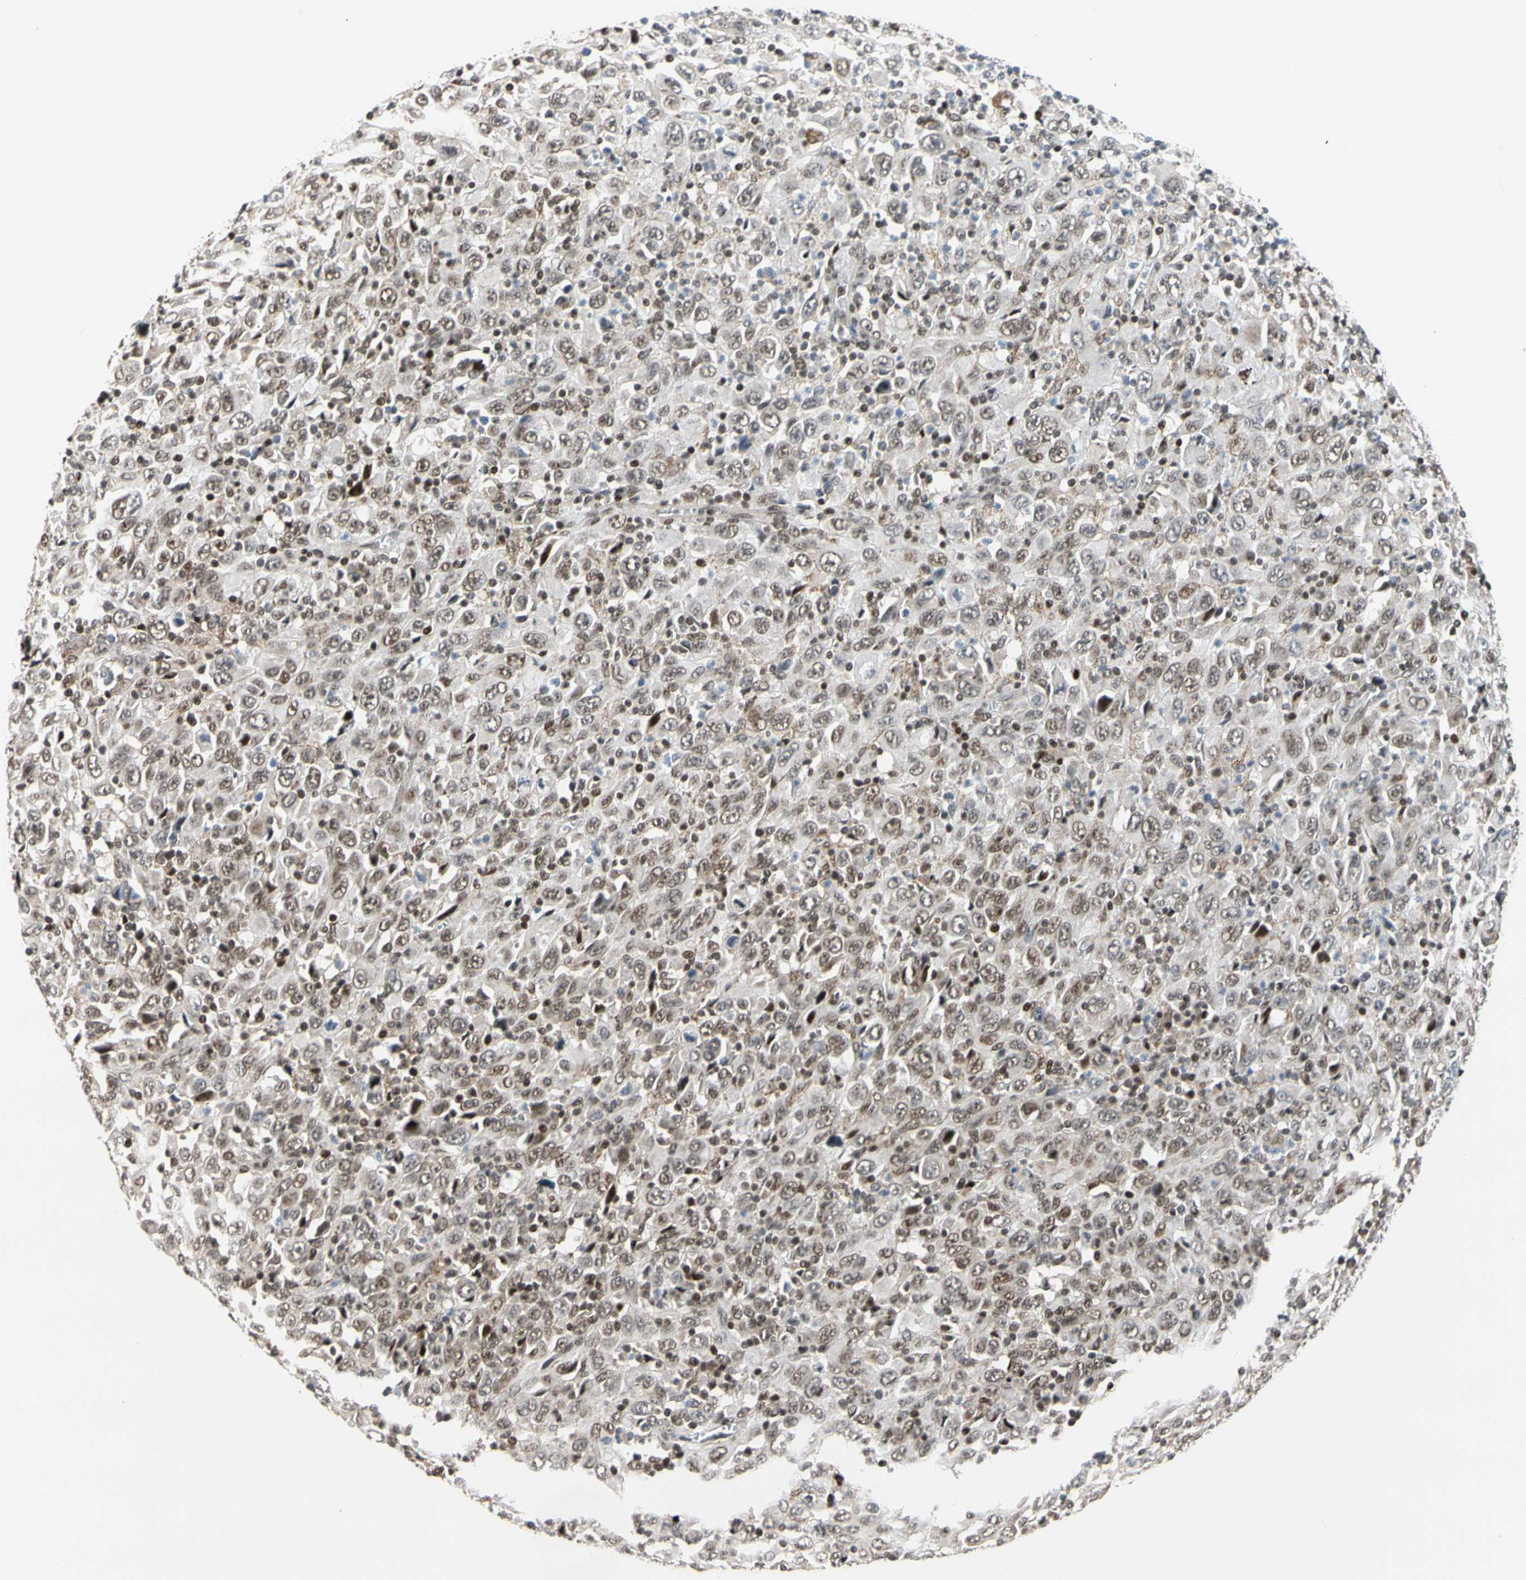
{"staining": {"intensity": "moderate", "quantity": "25%-75%", "location": "nuclear"}, "tissue": "melanoma", "cell_type": "Tumor cells", "image_type": "cancer", "snomed": [{"axis": "morphology", "description": "Malignant melanoma, Metastatic site"}, {"axis": "topography", "description": "Skin"}], "caption": "Immunohistochemistry image of neoplastic tissue: human melanoma stained using immunohistochemistry (IHC) exhibits medium levels of moderate protein expression localized specifically in the nuclear of tumor cells, appearing as a nuclear brown color.", "gene": "E2F1", "patient": {"sex": "female", "age": 56}}